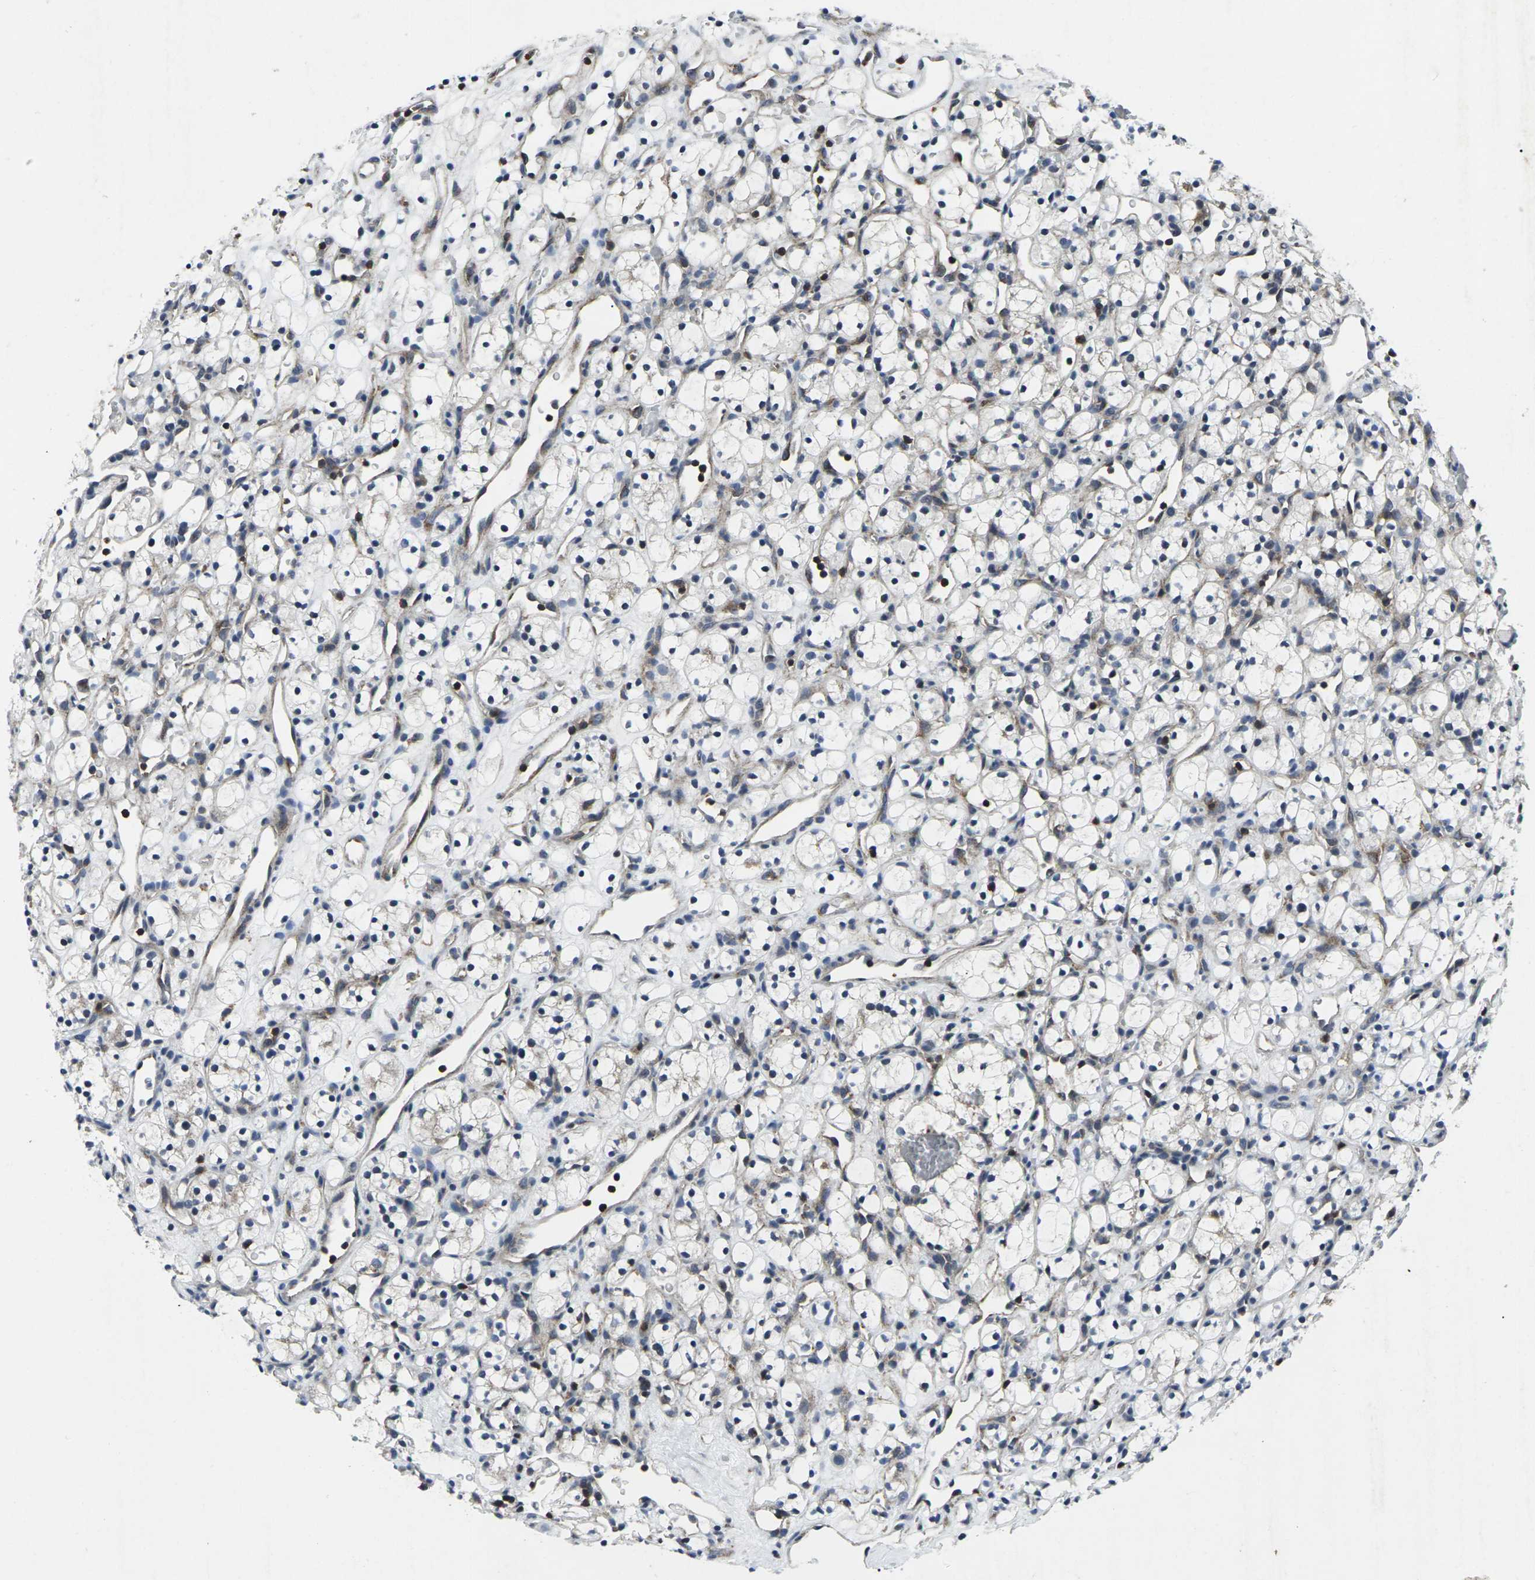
{"staining": {"intensity": "weak", "quantity": "<25%", "location": "cytoplasmic/membranous"}, "tissue": "renal cancer", "cell_type": "Tumor cells", "image_type": "cancer", "snomed": [{"axis": "morphology", "description": "Adenocarcinoma, NOS"}, {"axis": "topography", "description": "Kidney"}], "caption": "DAB immunohistochemical staining of adenocarcinoma (renal) exhibits no significant positivity in tumor cells.", "gene": "STAT4", "patient": {"sex": "female", "age": 60}}